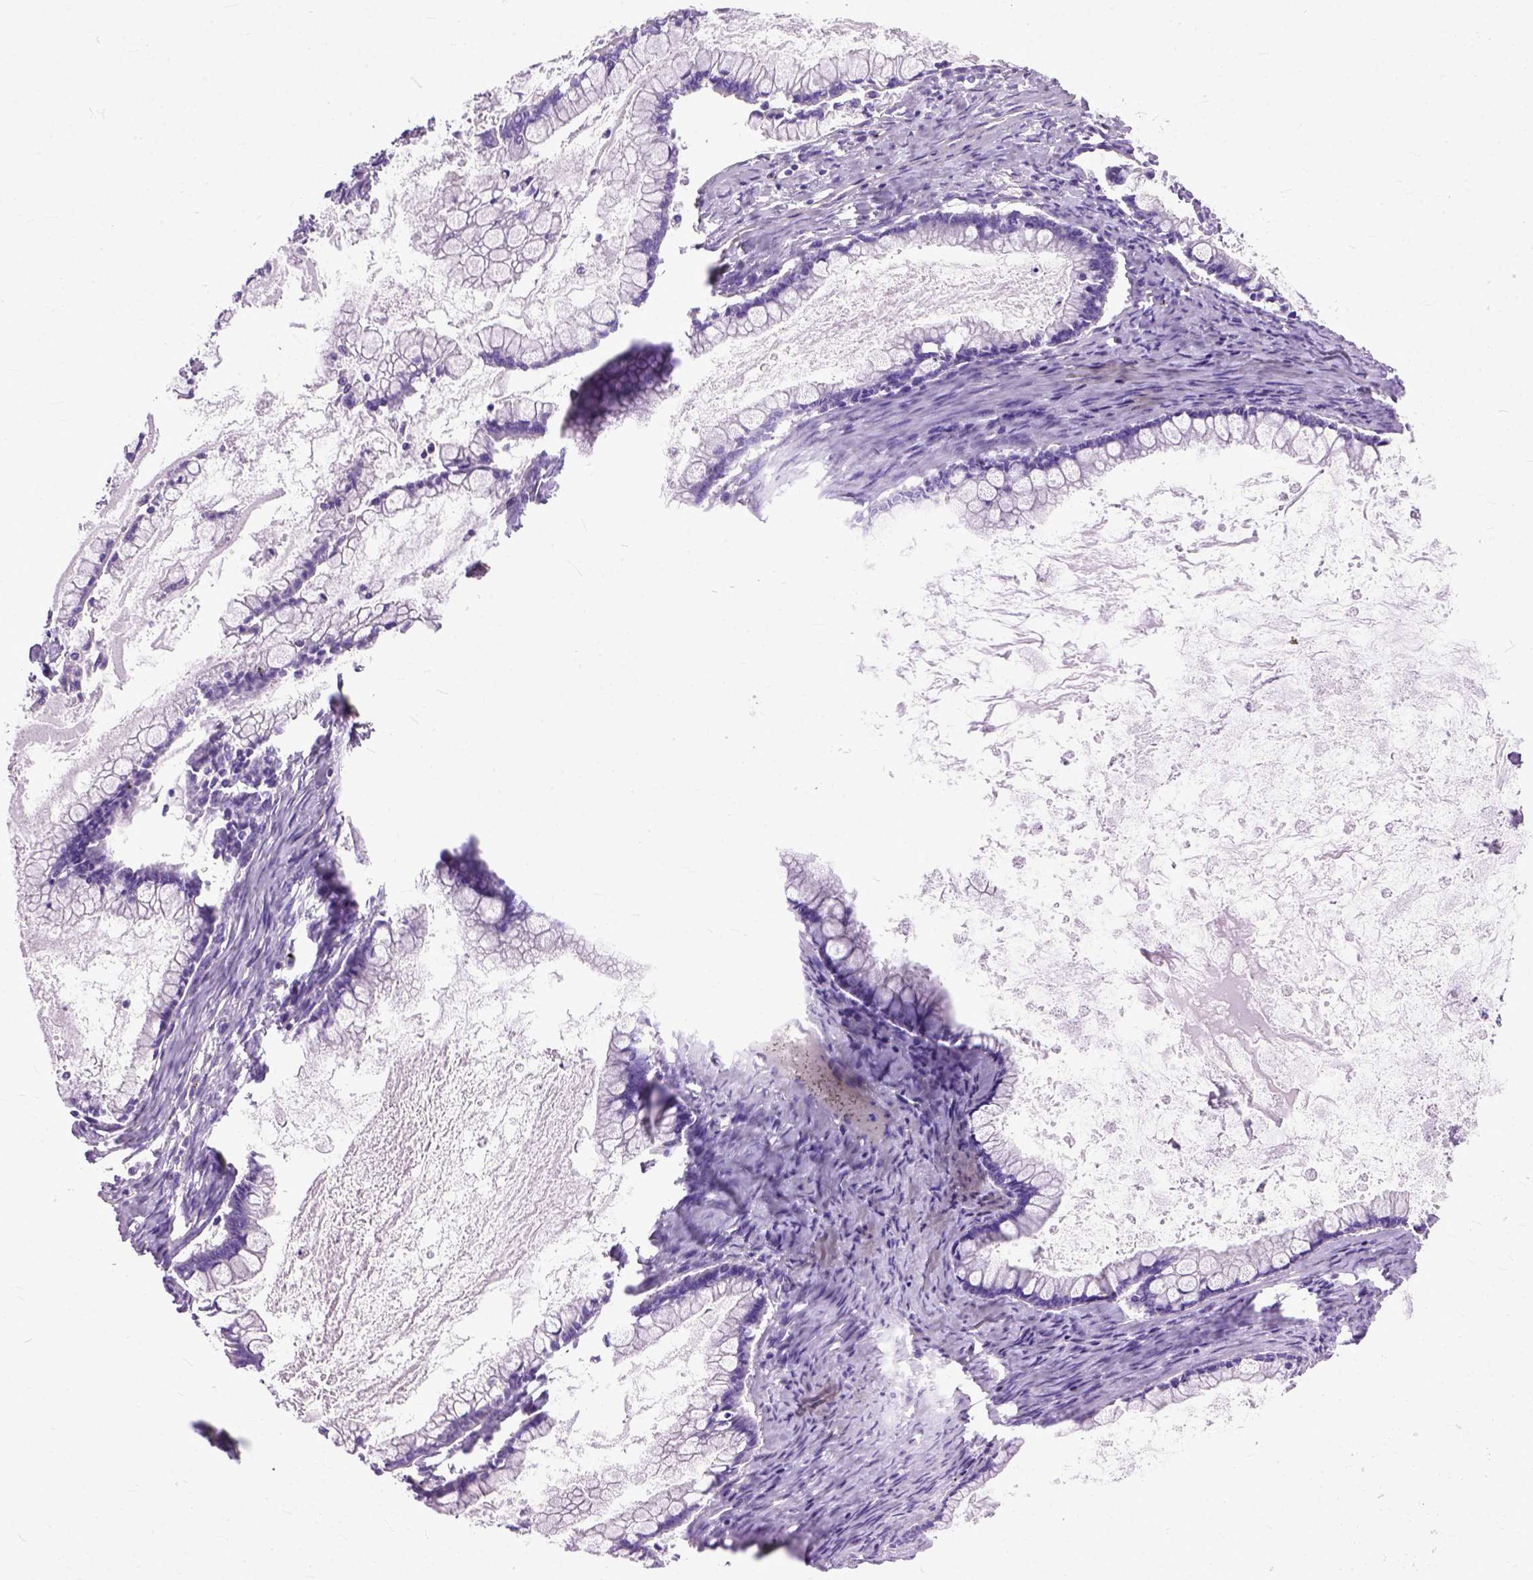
{"staining": {"intensity": "negative", "quantity": "none", "location": "none"}, "tissue": "ovarian cancer", "cell_type": "Tumor cells", "image_type": "cancer", "snomed": [{"axis": "morphology", "description": "Cystadenocarcinoma, mucinous, NOS"}, {"axis": "topography", "description": "Ovary"}], "caption": "The photomicrograph reveals no staining of tumor cells in ovarian mucinous cystadenocarcinoma. Nuclei are stained in blue.", "gene": "GNGT1", "patient": {"sex": "female", "age": 67}}